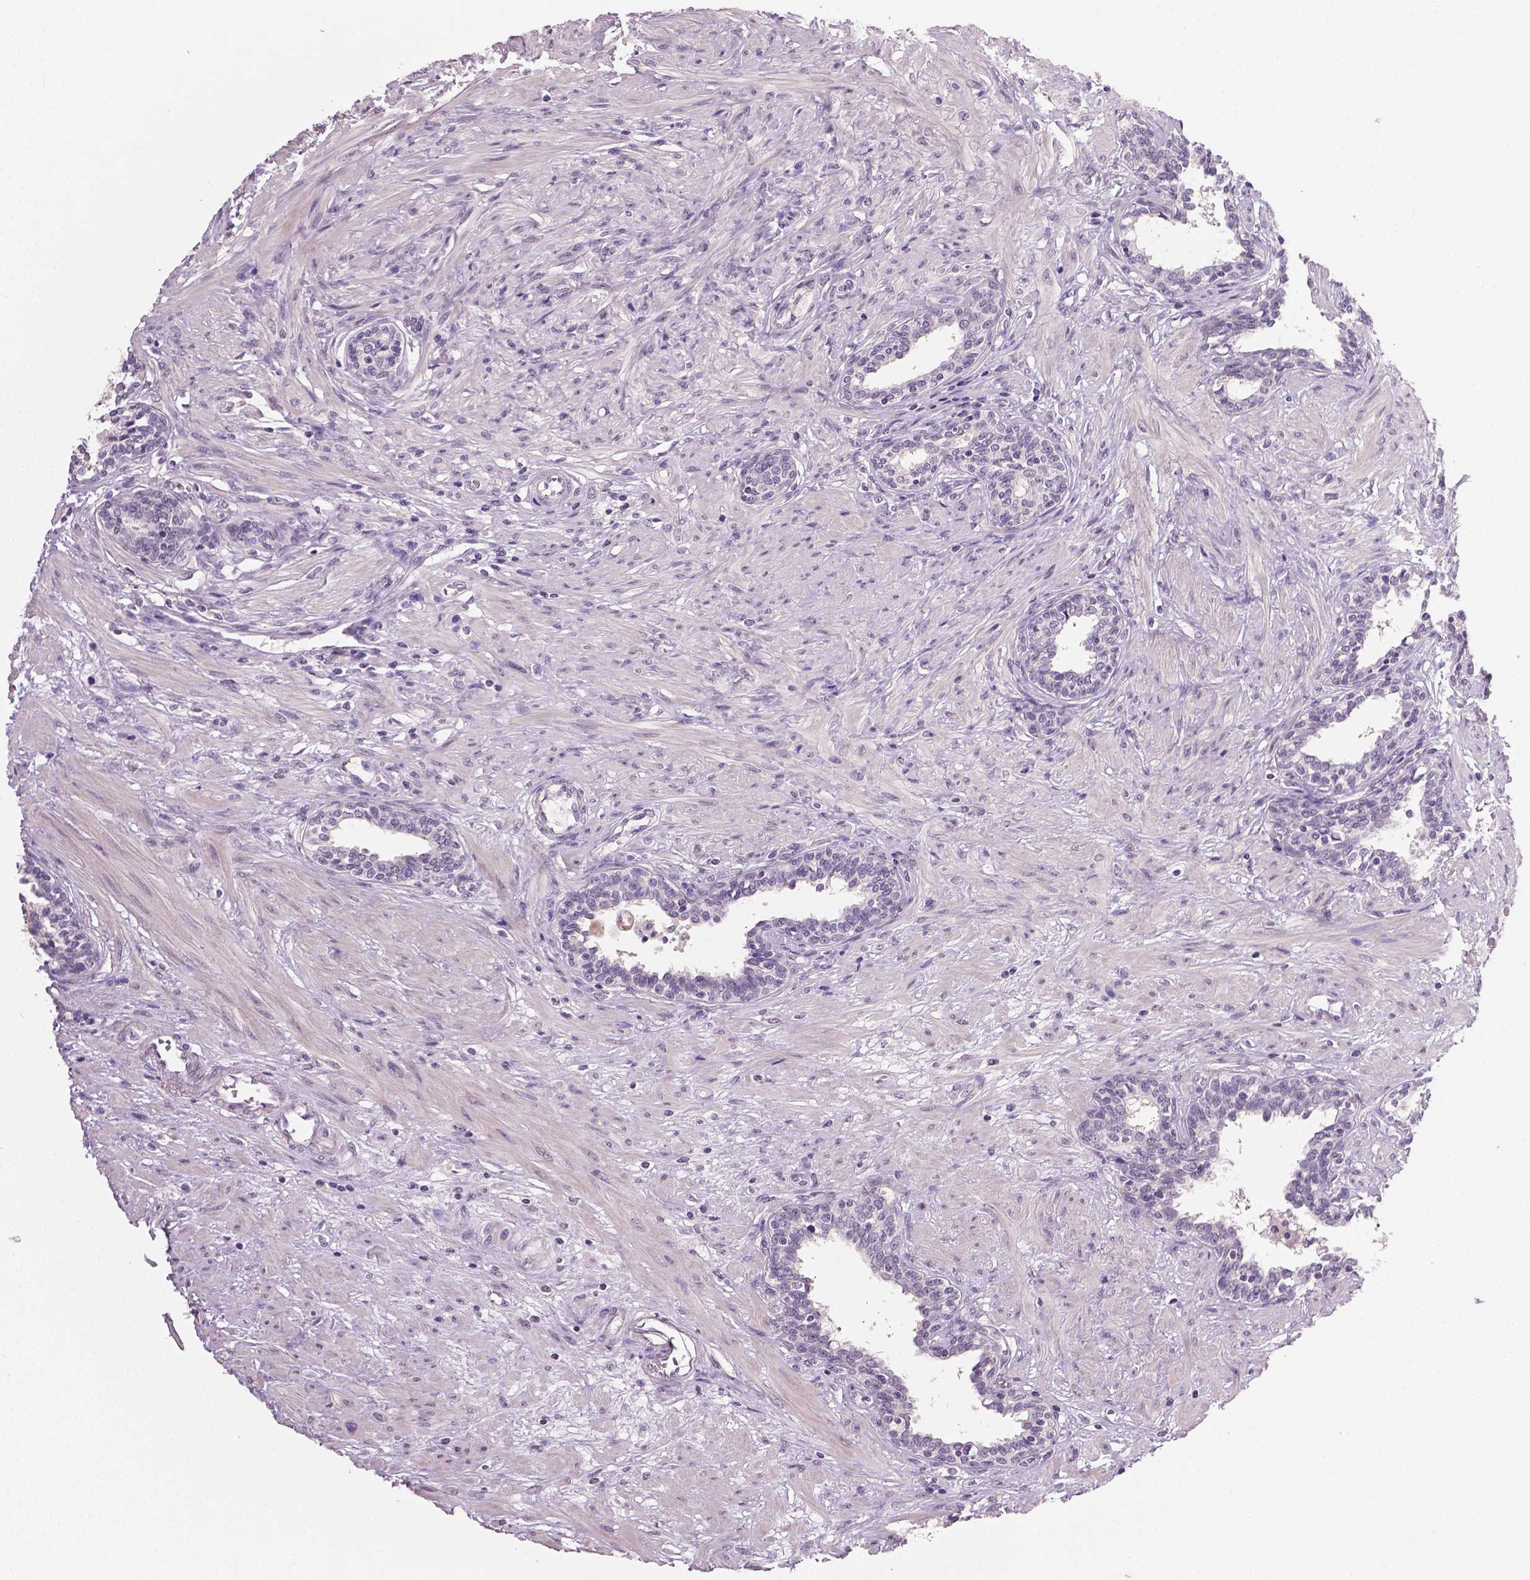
{"staining": {"intensity": "negative", "quantity": "none", "location": "none"}, "tissue": "prostate", "cell_type": "Glandular cells", "image_type": "normal", "snomed": [{"axis": "morphology", "description": "Normal tissue, NOS"}, {"axis": "topography", "description": "Prostate"}], "caption": "Glandular cells show no significant protein positivity in unremarkable prostate. The staining is performed using DAB brown chromogen with nuclei counter-stained in using hematoxylin.", "gene": "NECAB1", "patient": {"sex": "male", "age": 55}}